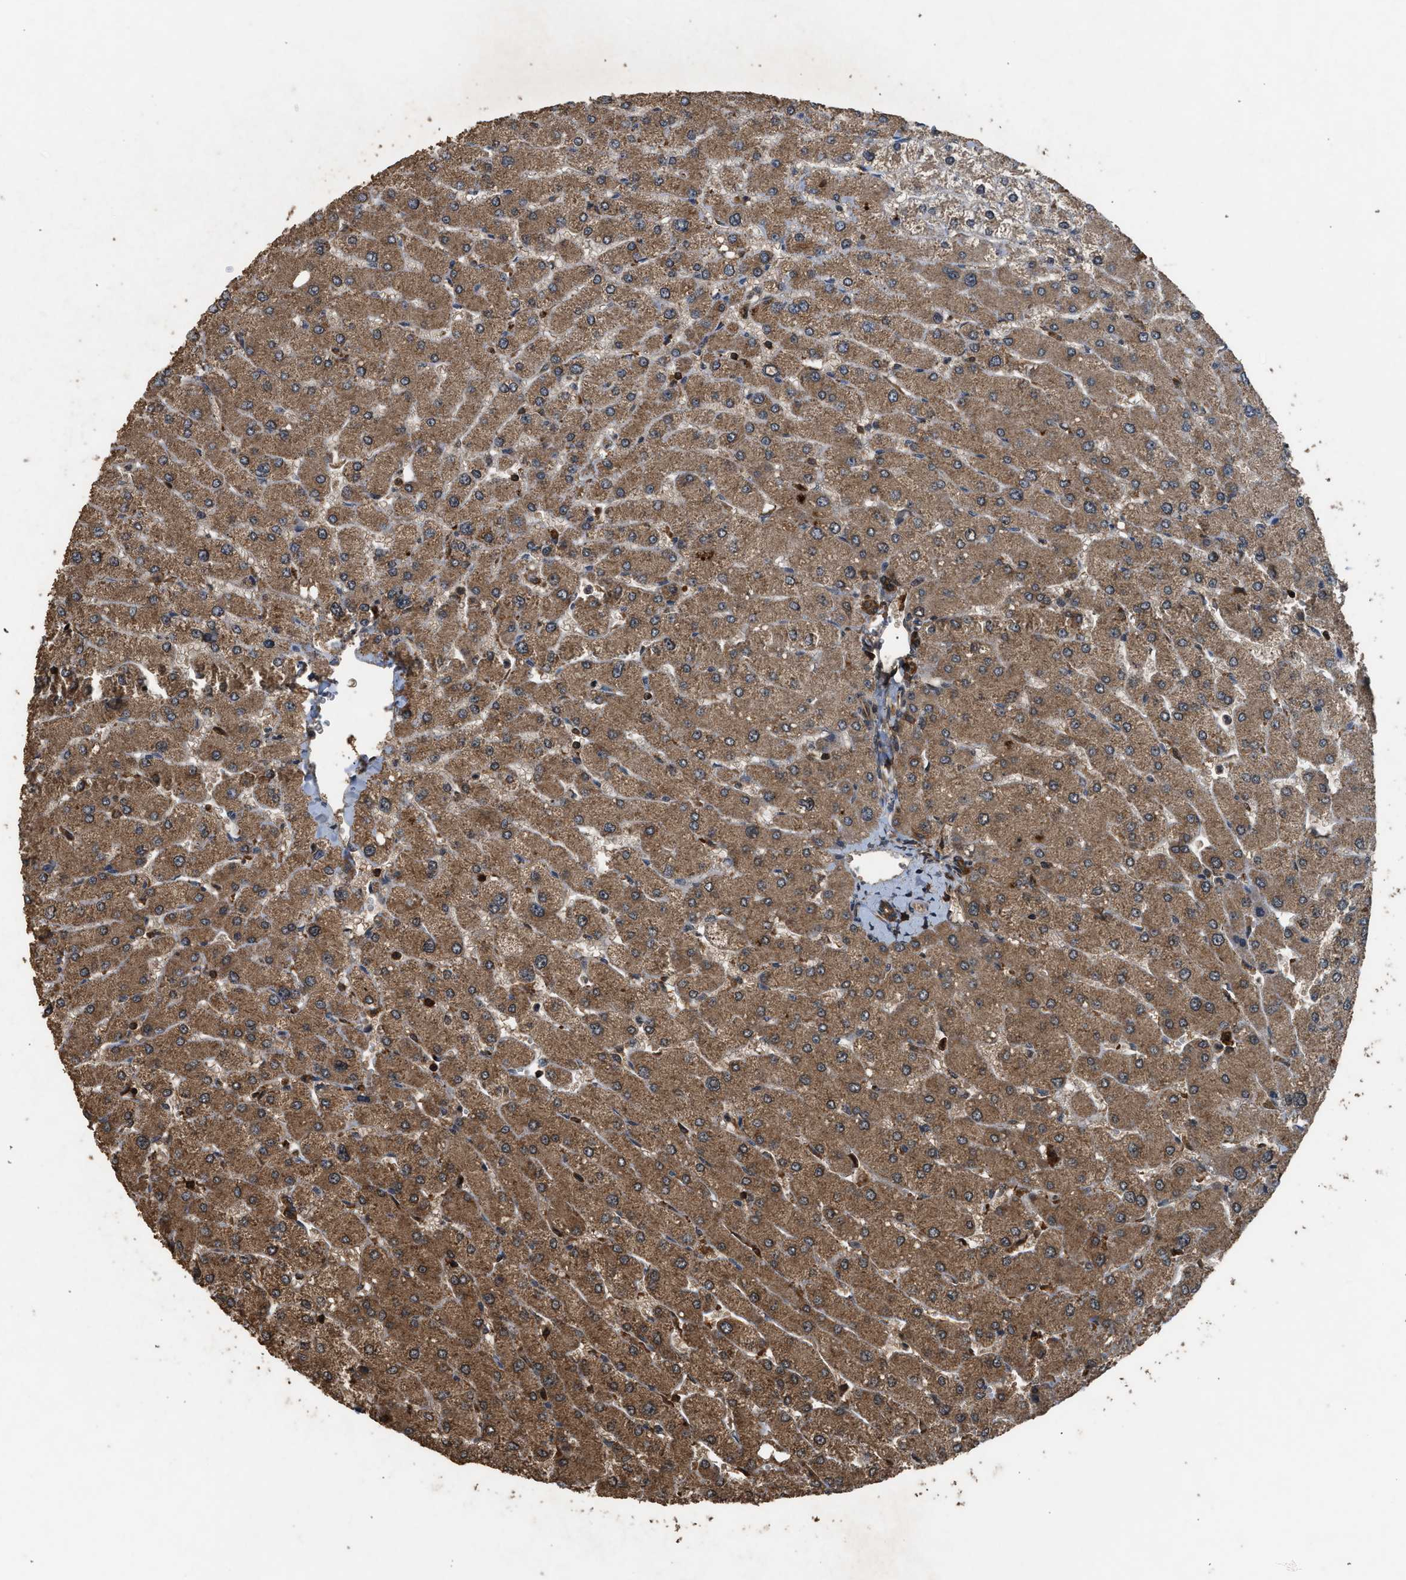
{"staining": {"intensity": "moderate", "quantity": ">75%", "location": "cytoplasmic/membranous"}, "tissue": "liver", "cell_type": "Cholangiocytes", "image_type": "normal", "snomed": [{"axis": "morphology", "description": "Normal tissue, NOS"}, {"axis": "topography", "description": "Liver"}], "caption": "Cholangiocytes demonstrate medium levels of moderate cytoplasmic/membranous staining in about >75% of cells in benign liver.", "gene": "OXSR1", "patient": {"sex": "male", "age": 55}}